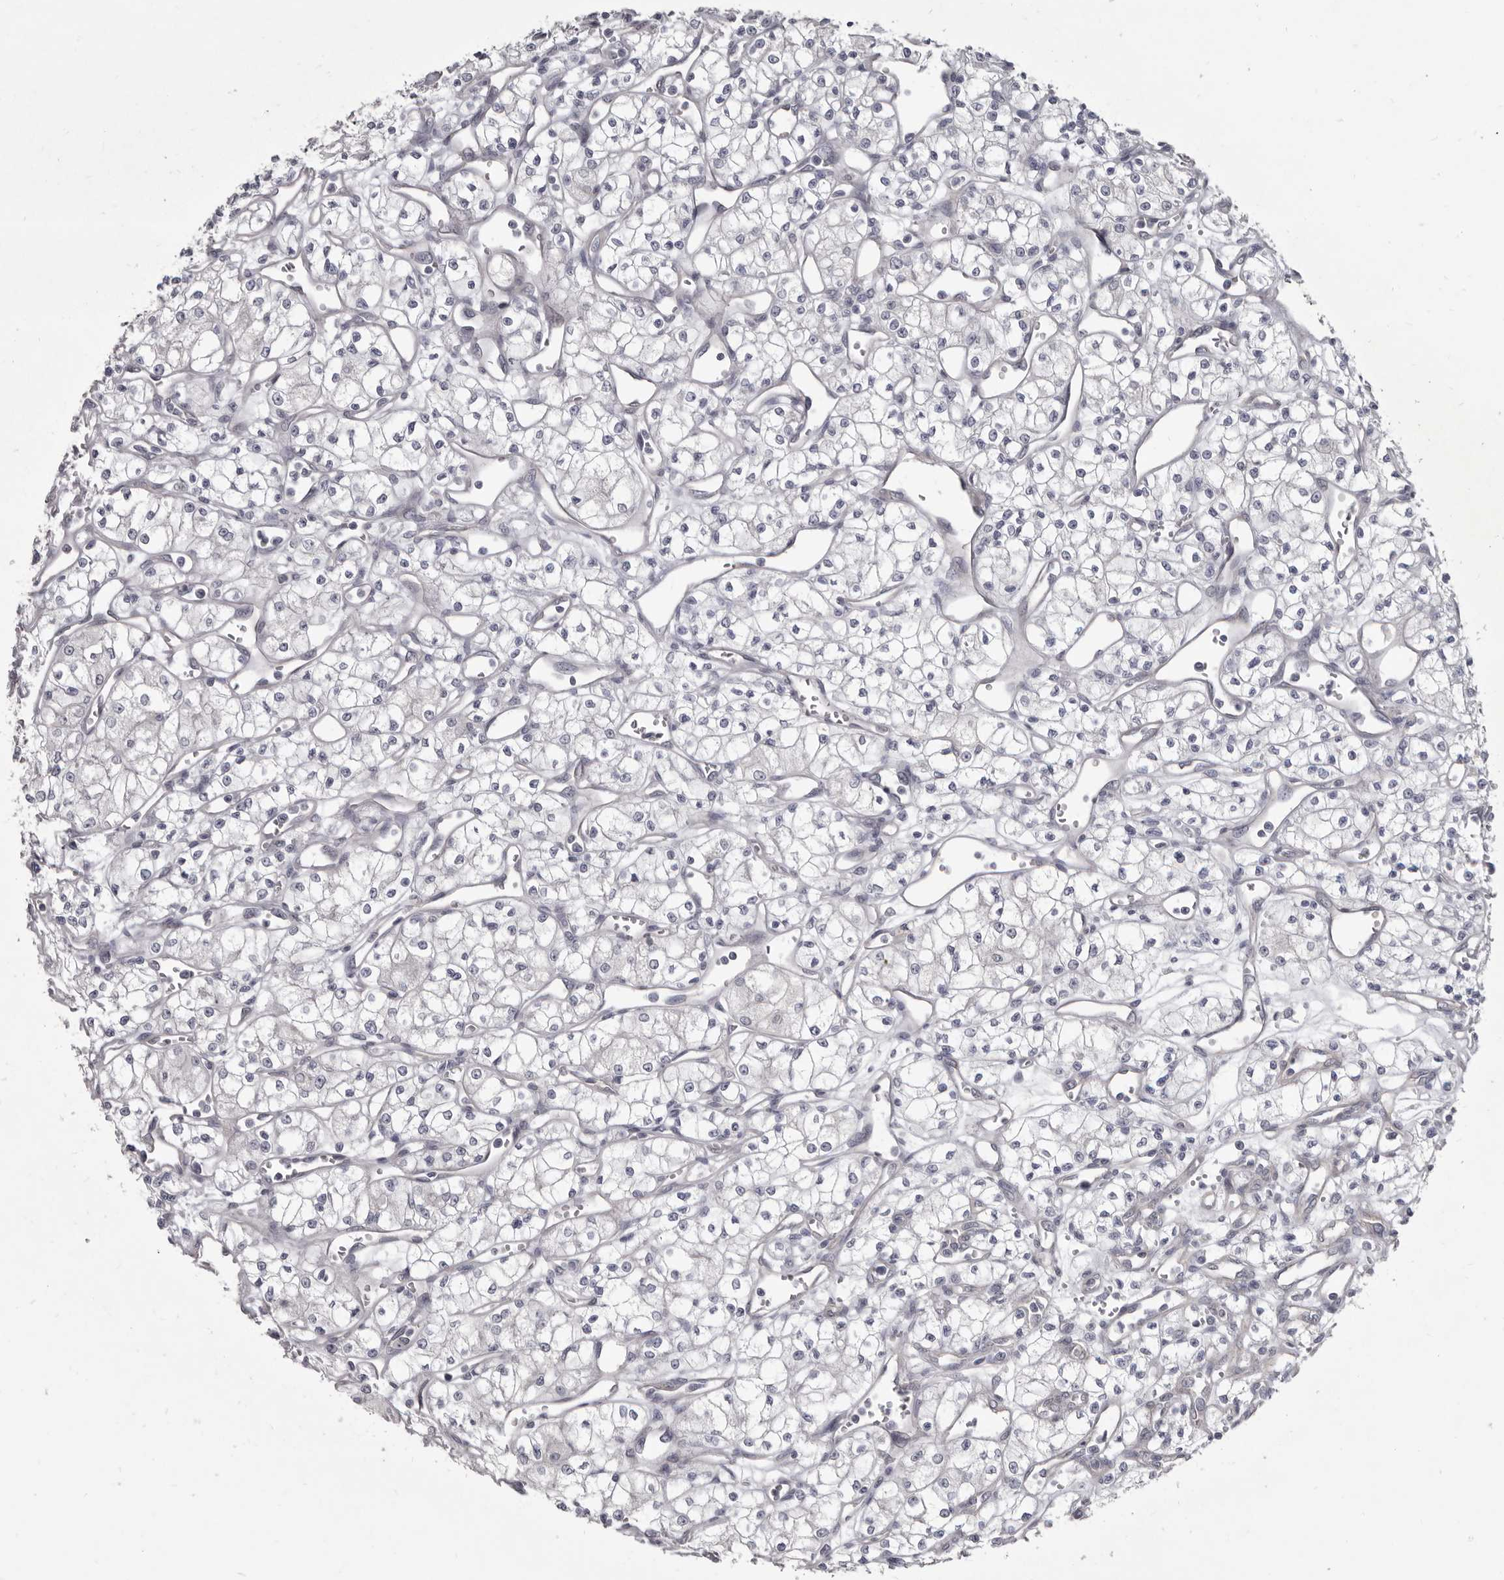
{"staining": {"intensity": "negative", "quantity": "none", "location": "none"}, "tissue": "renal cancer", "cell_type": "Tumor cells", "image_type": "cancer", "snomed": [{"axis": "morphology", "description": "Adenocarcinoma, NOS"}, {"axis": "topography", "description": "Kidney"}], "caption": "Immunohistochemistry histopathology image of human adenocarcinoma (renal) stained for a protein (brown), which displays no expression in tumor cells.", "gene": "GSK3B", "patient": {"sex": "male", "age": 59}}